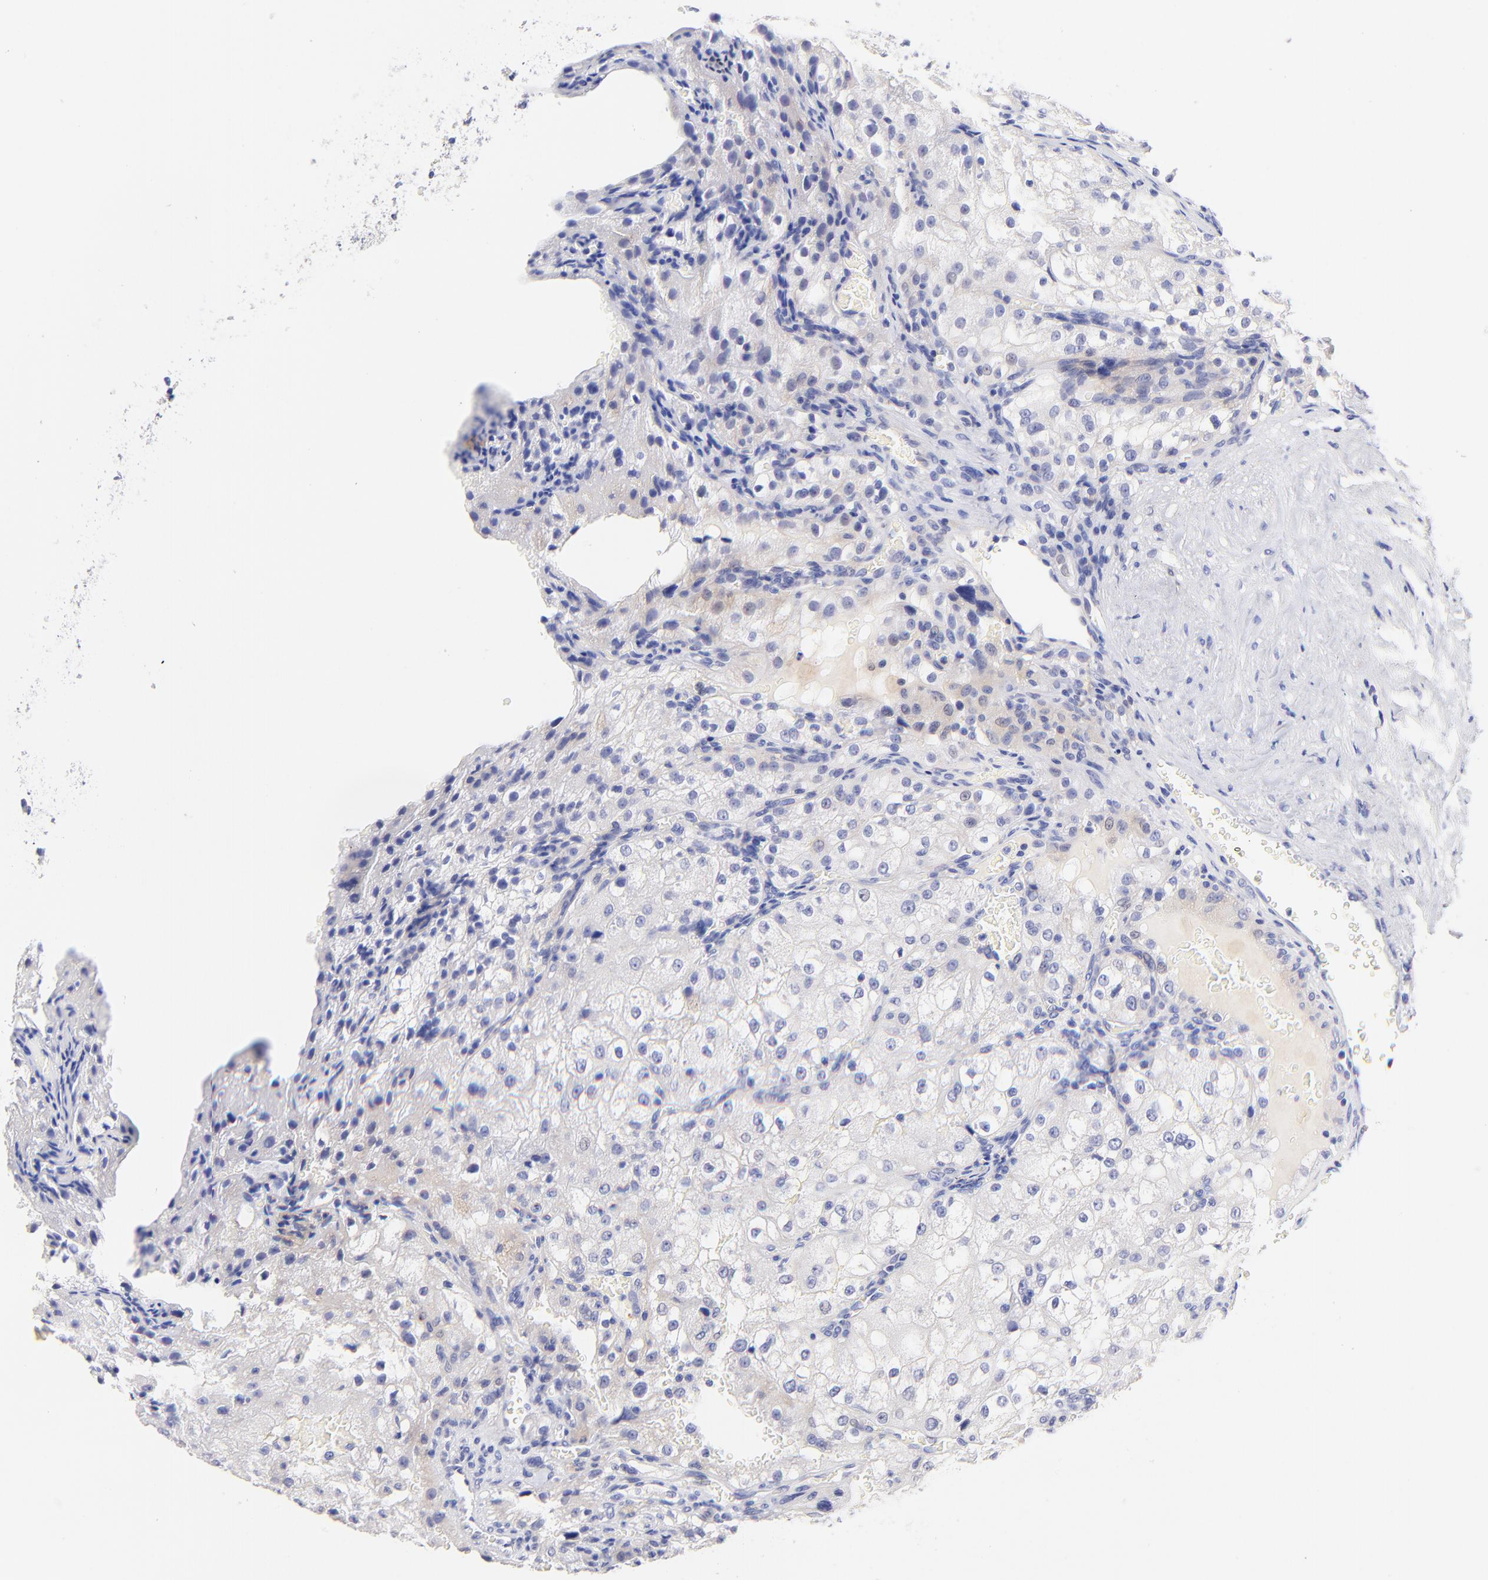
{"staining": {"intensity": "weak", "quantity": "<25%", "location": "cytoplasmic/membranous"}, "tissue": "renal cancer", "cell_type": "Tumor cells", "image_type": "cancer", "snomed": [{"axis": "morphology", "description": "Adenocarcinoma, NOS"}, {"axis": "topography", "description": "Kidney"}], "caption": "The photomicrograph demonstrates no significant expression in tumor cells of adenocarcinoma (renal). The staining is performed using DAB (3,3'-diaminobenzidine) brown chromogen with nuclei counter-stained in using hematoxylin.", "gene": "RAB3A", "patient": {"sex": "female", "age": 74}}